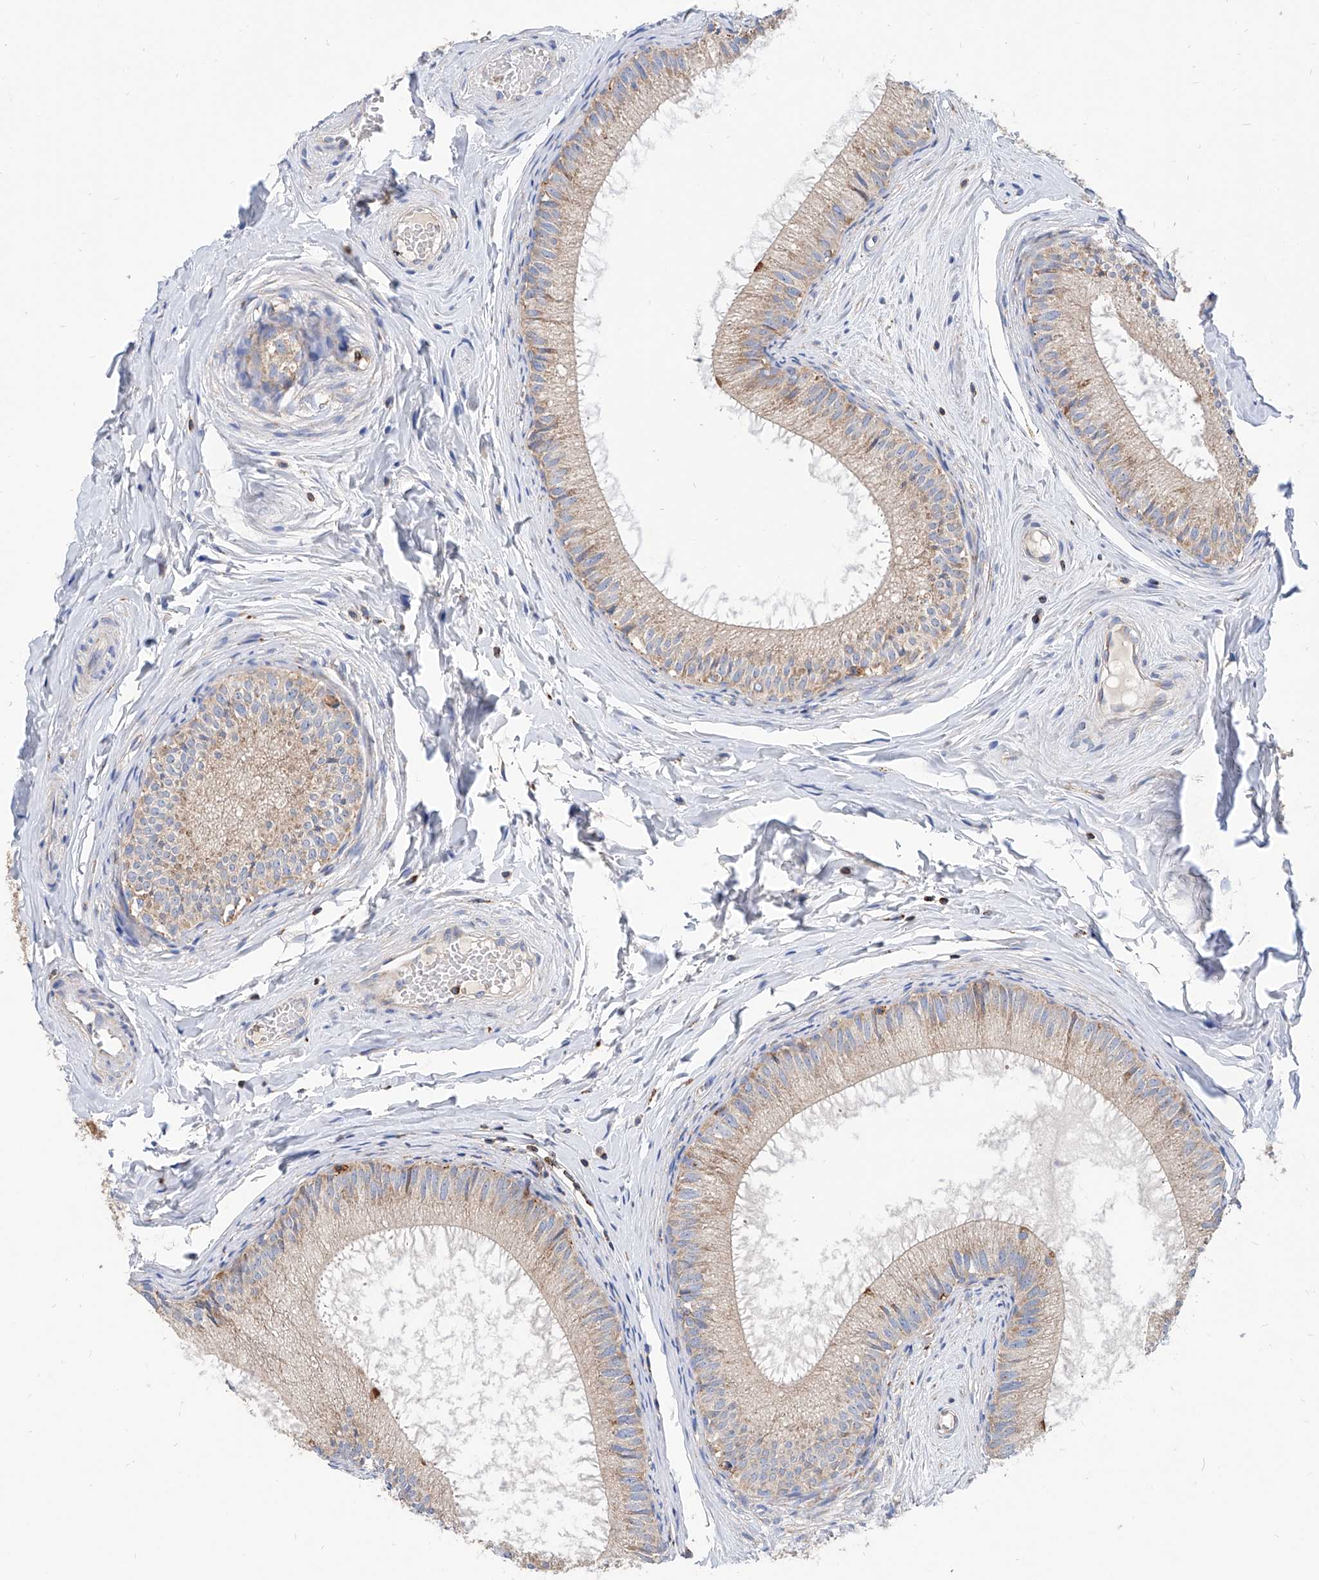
{"staining": {"intensity": "weak", "quantity": "25%-75%", "location": "cytoplasmic/membranous"}, "tissue": "epididymis", "cell_type": "Glandular cells", "image_type": "normal", "snomed": [{"axis": "morphology", "description": "Normal tissue, NOS"}, {"axis": "topography", "description": "Epididymis"}], "caption": "DAB immunohistochemical staining of unremarkable human epididymis shows weak cytoplasmic/membranous protein staining in about 25%-75% of glandular cells.", "gene": "CPNE5", "patient": {"sex": "male", "age": 34}}